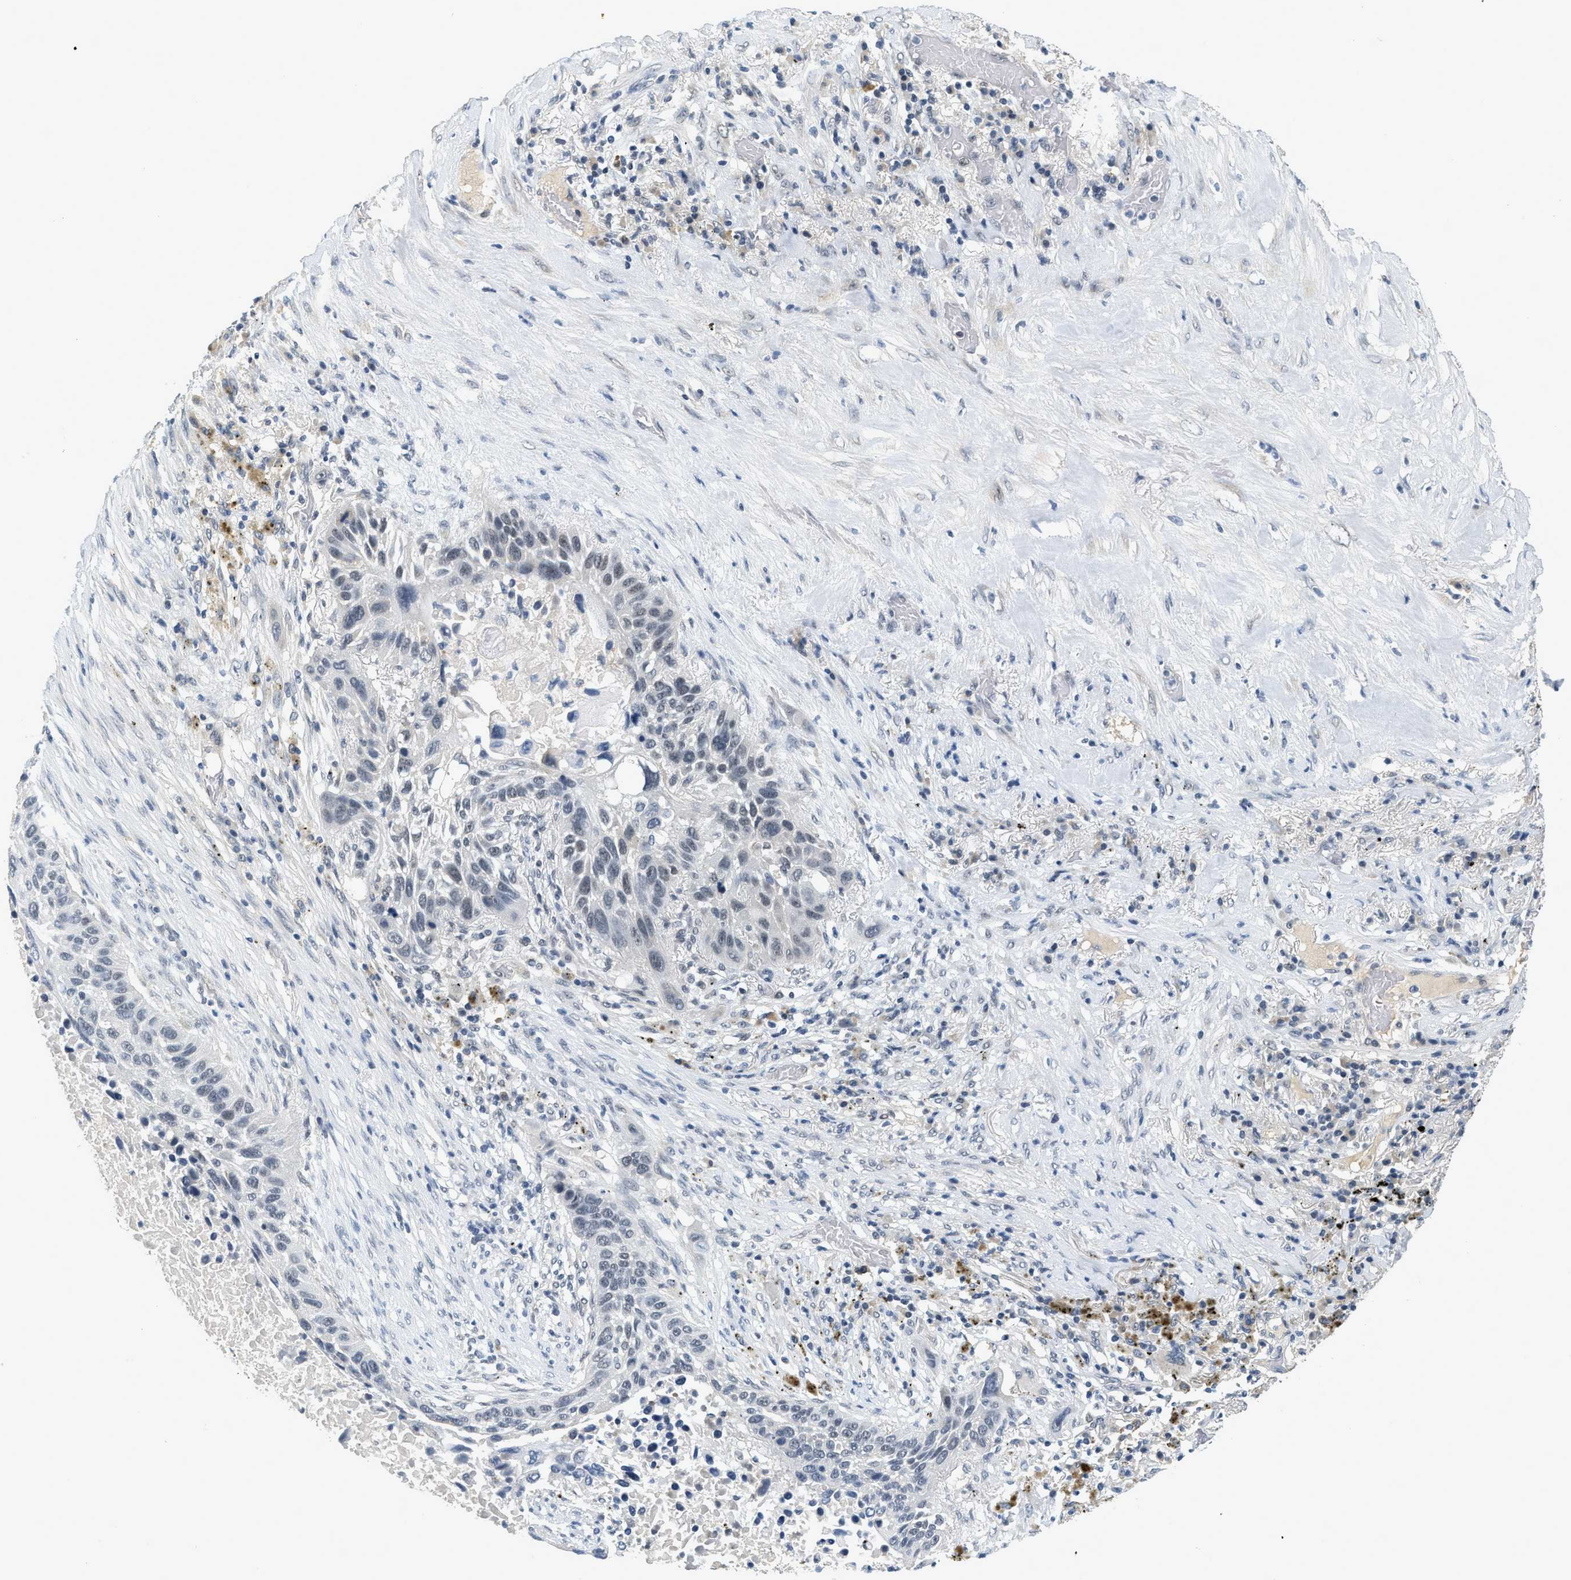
{"staining": {"intensity": "weak", "quantity": "<25%", "location": "nuclear"}, "tissue": "lung cancer", "cell_type": "Tumor cells", "image_type": "cancer", "snomed": [{"axis": "morphology", "description": "Squamous cell carcinoma, NOS"}, {"axis": "topography", "description": "Lung"}], "caption": "DAB immunohistochemical staining of lung cancer reveals no significant staining in tumor cells.", "gene": "MZF1", "patient": {"sex": "male", "age": 57}}